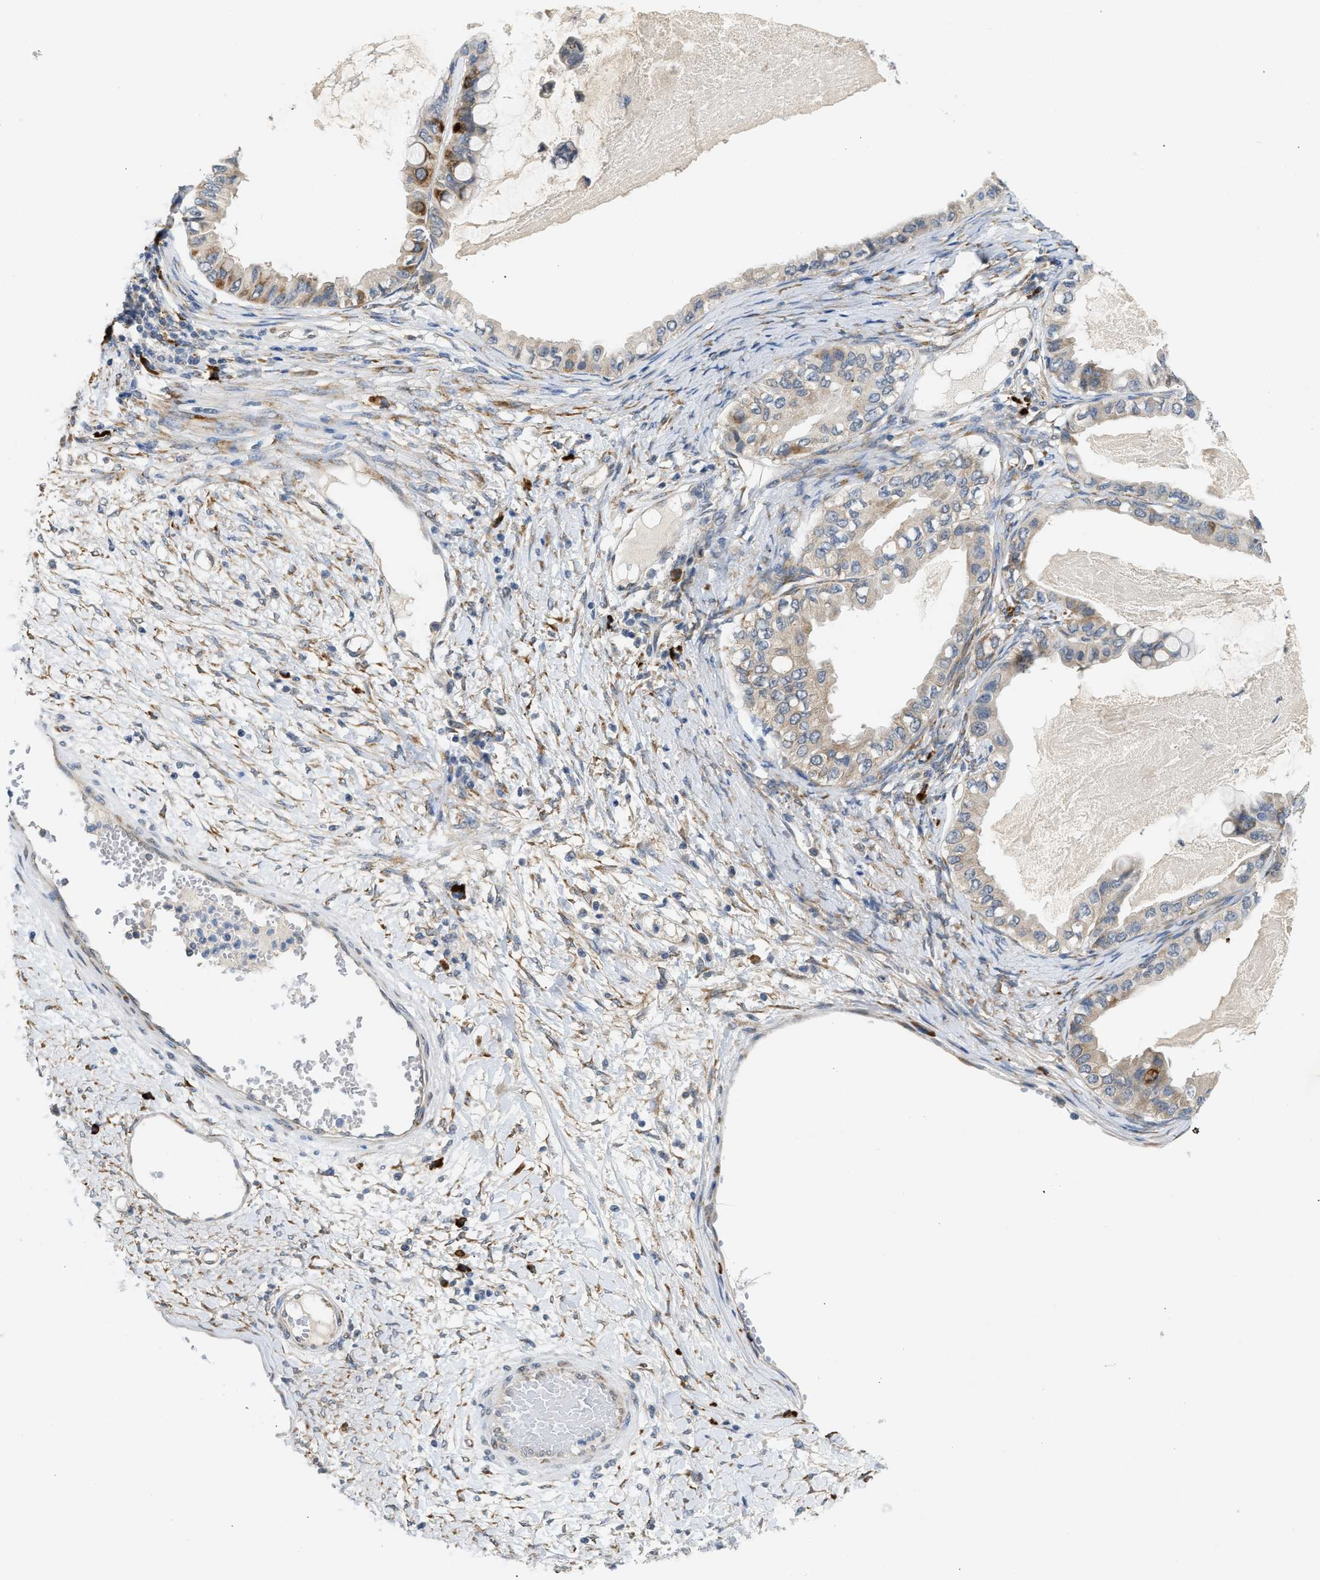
{"staining": {"intensity": "moderate", "quantity": "25%-75%", "location": "cytoplasmic/membranous"}, "tissue": "ovarian cancer", "cell_type": "Tumor cells", "image_type": "cancer", "snomed": [{"axis": "morphology", "description": "Cystadenocarcinoma, mucinous, NOS"}, {"axis": "topography", "description": "Ovary"}], "caption": "This photomicrograph demonstrates immunohistochemistry (IHC) staining of ovarian mucinous cystadenocarcinoma, with medium moderate cytoplasmic/membranous expression in about 25%-75% of tumor cells.", "gene": "KCNC2", "patient": {"sex": "female", "age": 80}}